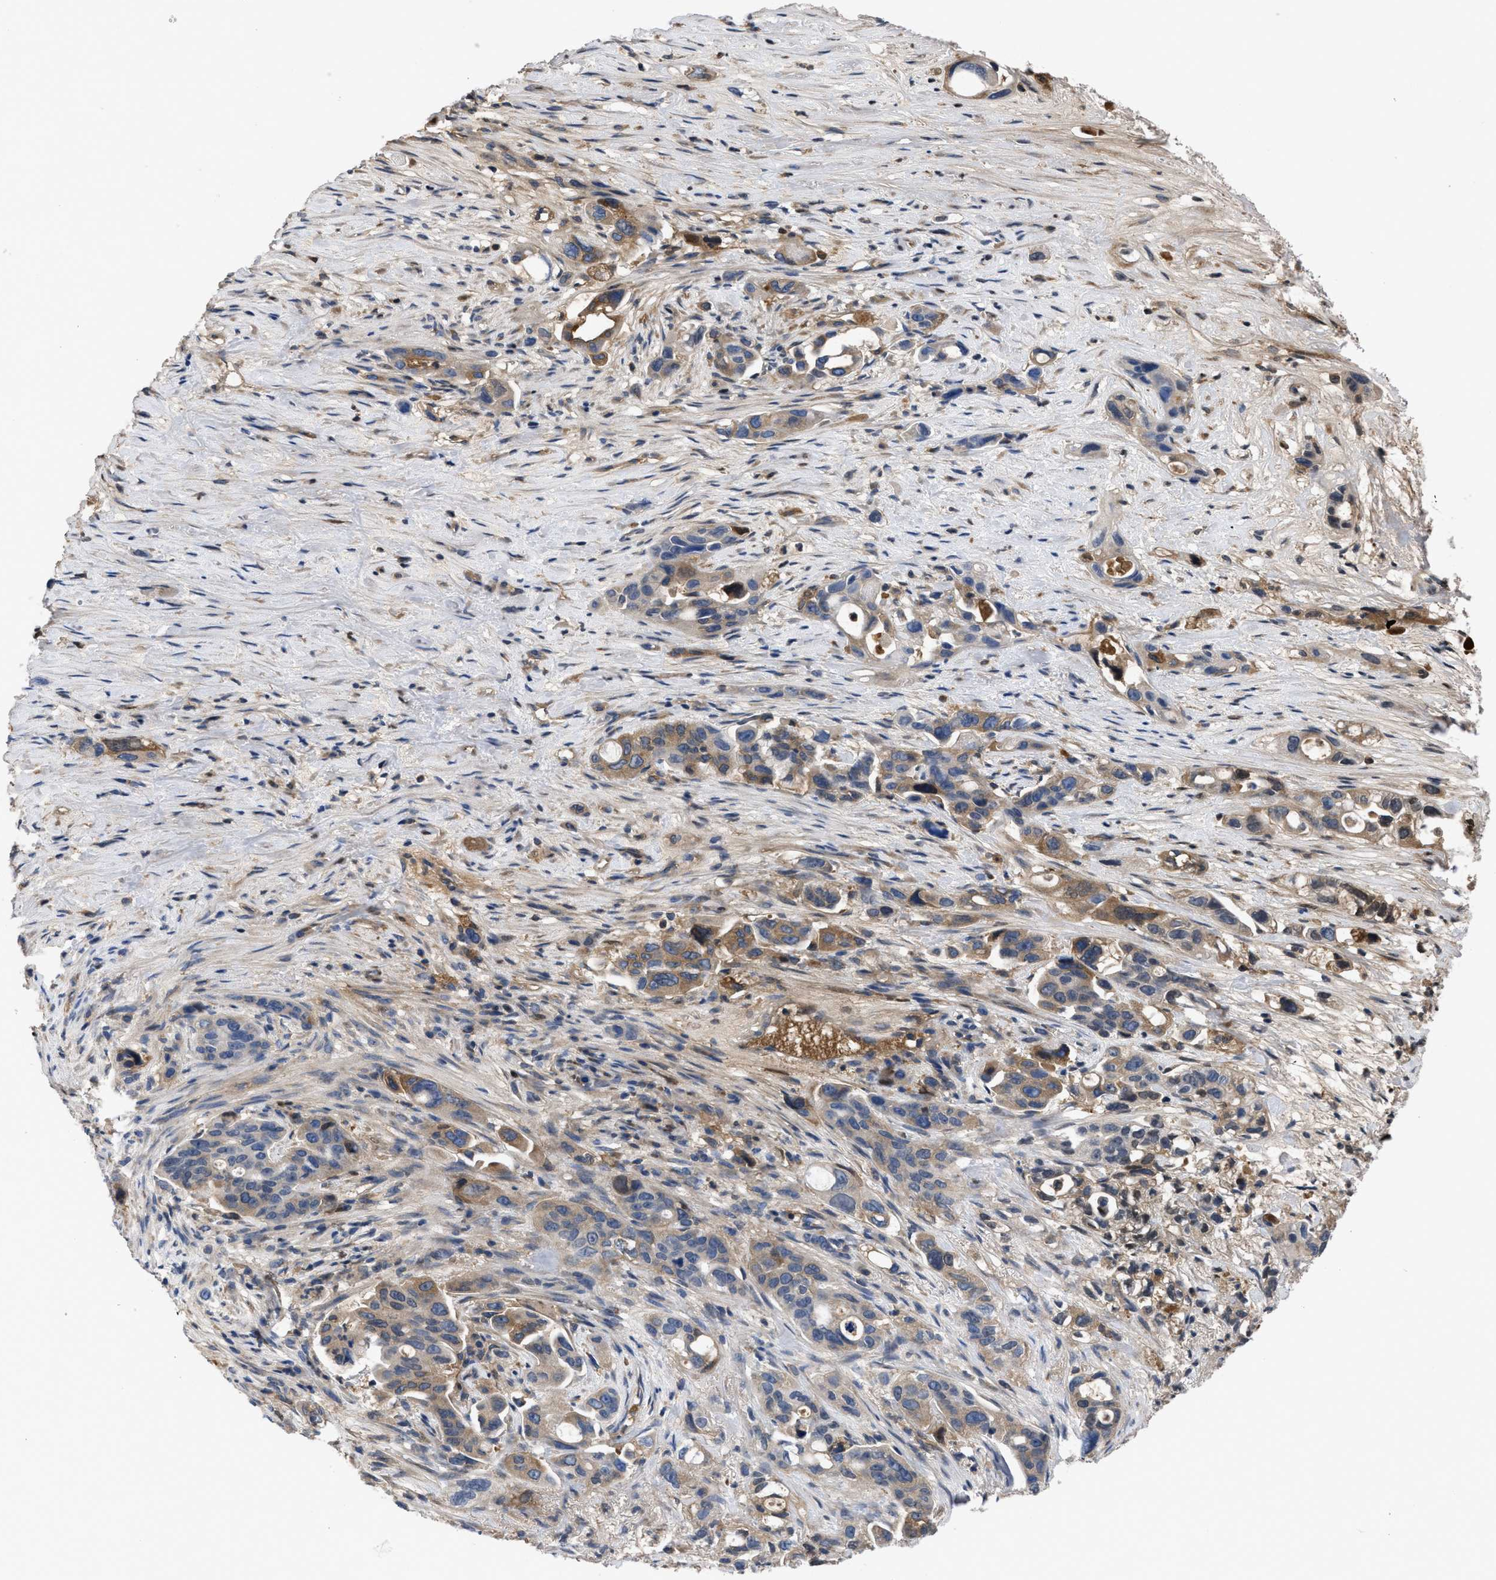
{"staining": {"intensity": "moderate", "quantity": "25%-75%", "location": "cytoplasmic/membranous"}, "tissue": "pancreatic cancer", "cell_type": "Tumor cells", "image_type": "cancer", "snomed": [{"axis": "morphology", "description": "Adenocarcinoma, NOS"}, {"axis": "topography", "description": "Pancreas"}], "caption": "There is medium levels of moderate cytoplasmic/membranous expression in tumor cells of adenocarcinoma (pancreatic), as demonstrated by immunohistochemical staining (brown color).", "gene": "SERPINA6", "patient": {"sex": "male", "age": 53}}